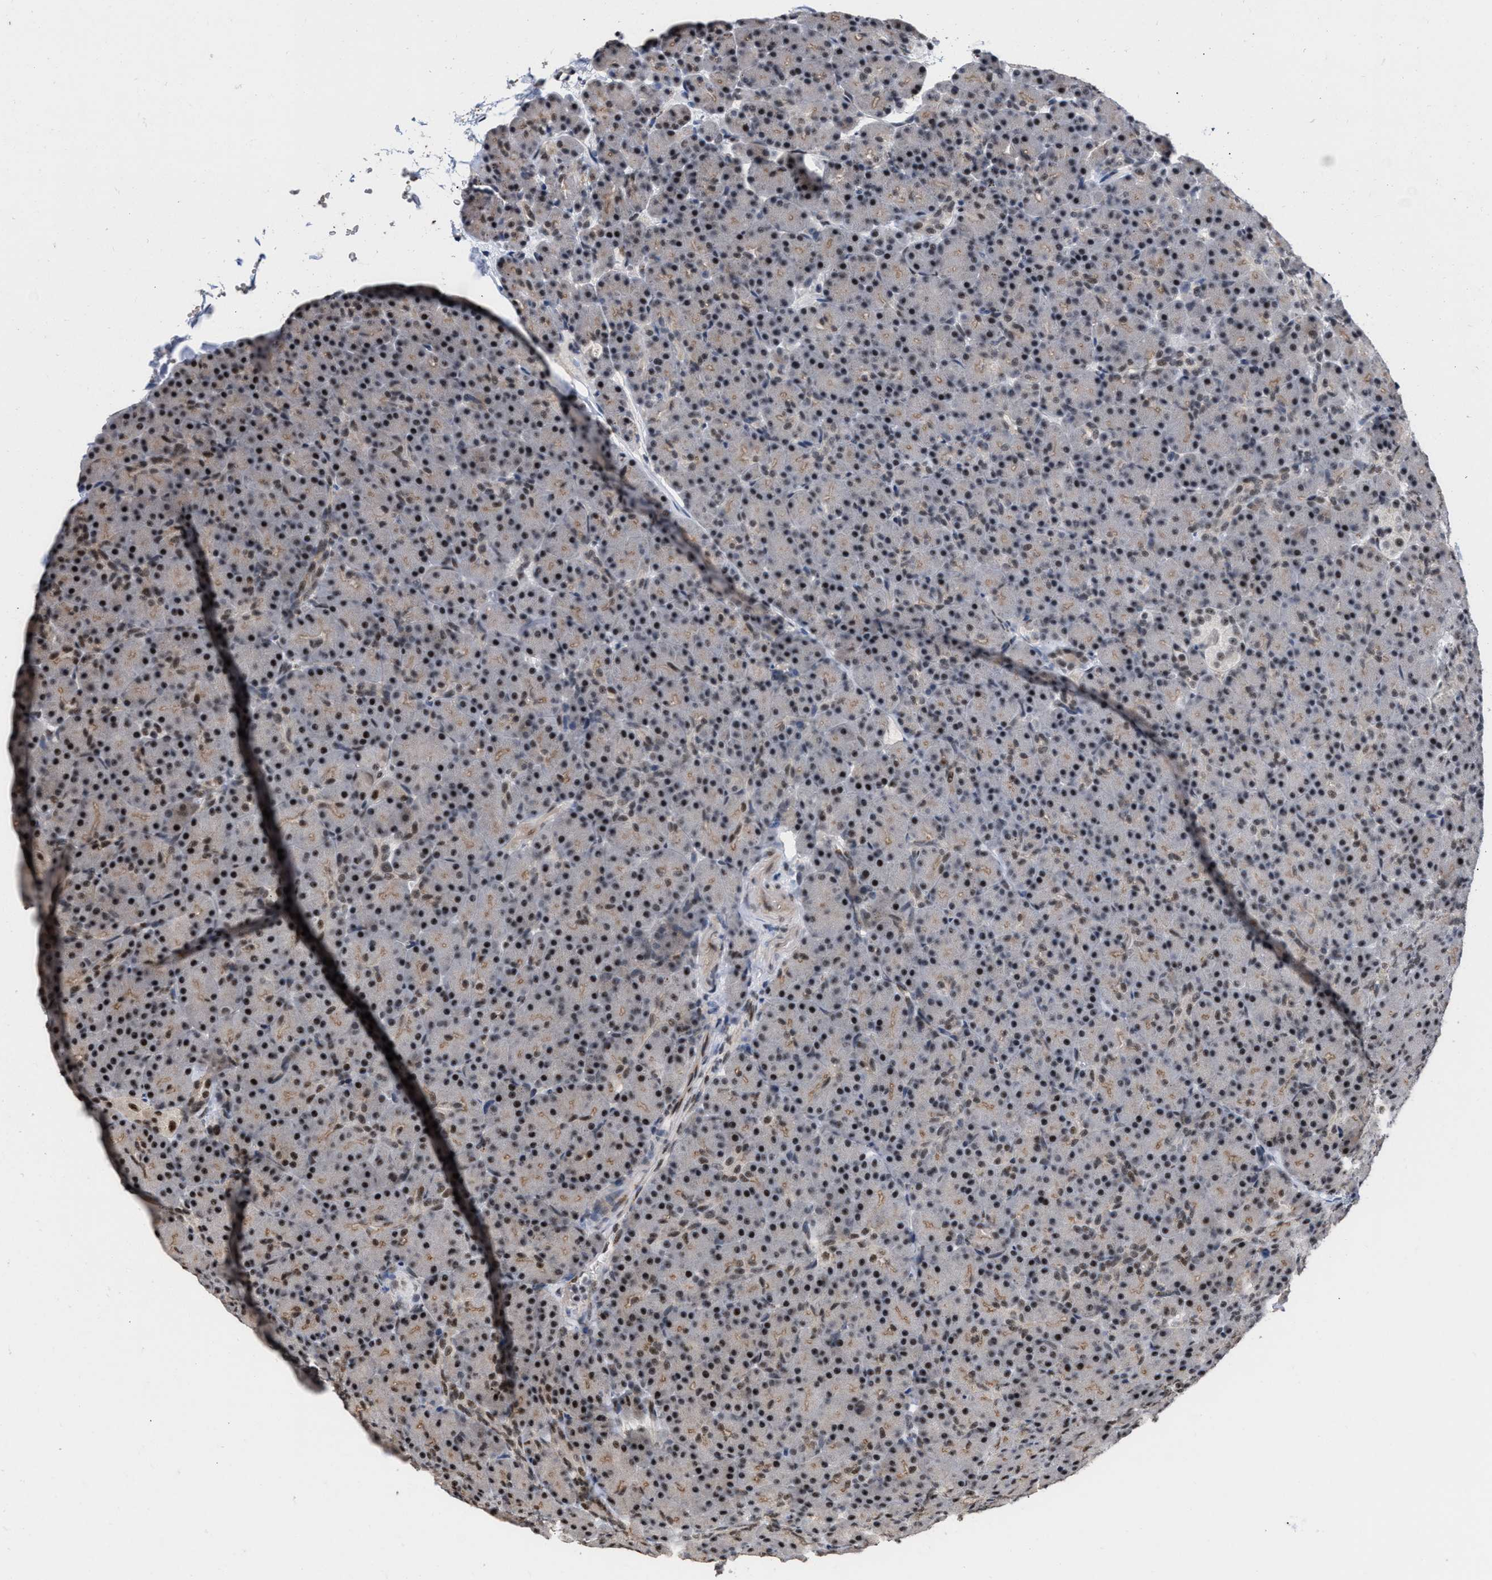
{"staining": {"intensity": "strong", "quantity": "25%-75%", "location": "nuclear"}, "tissue": "pancreas", "cell_type": "Exocrine glandular cells", "image_type": "normal", "snomed": [{"axis": "morphology", "description": "Normal tissue, NOS"}, {"axis": "topography", "description": "Pancreas"}], "caption": "Brown immunohistochemical staining in benign human pancreas exhibits strong nuclear staining in about 25%-75% of exocrine glandular cells.", "gene": "EIF4A3", "patient": {"sex": "female", "age": 43}}